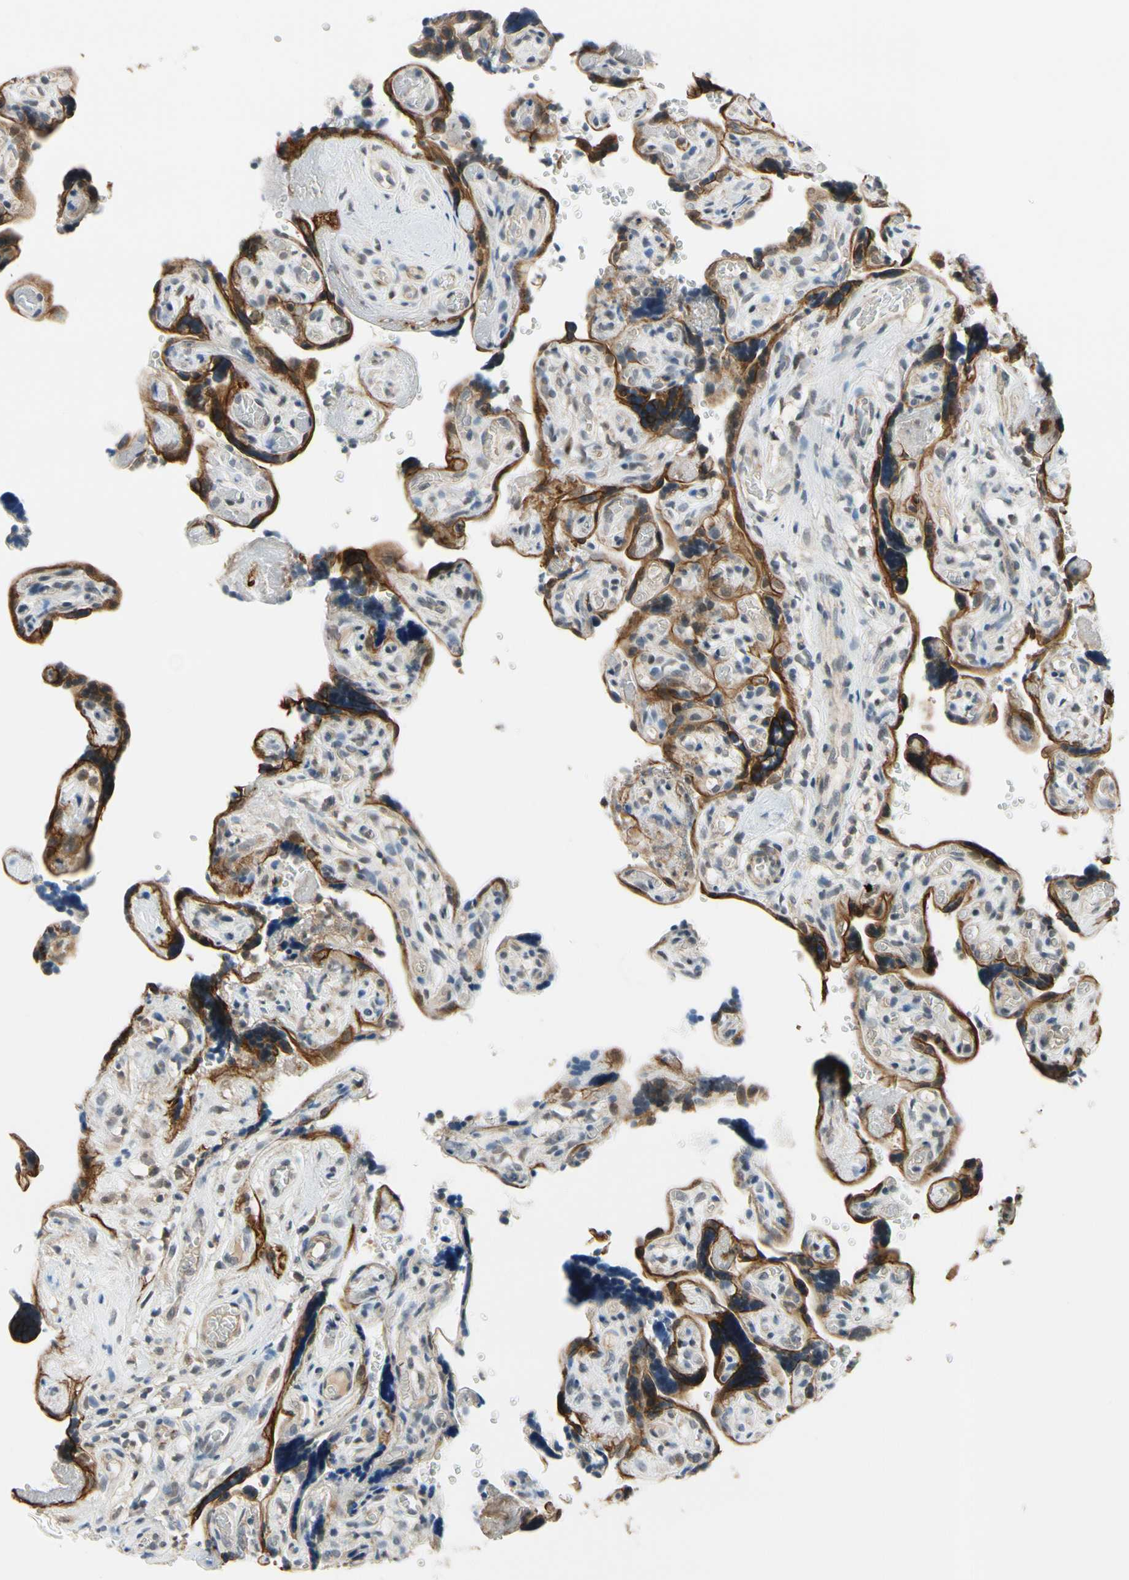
{"staining": {"intensity": "strong", "quantity": ">75%", "location": "cytoplasmic/membranous"}, "tissue": "placenta", "cell_type": "Trophoblastic cells", "image_type": "normal", "snomed": [{"axis": "morphology", "description": "Normal tissue, NOS"}, {"axis": "topography", "description": "Placenta"}], "caption": "High-power microscopy captured an immunohistochemistry (IHC) photomicrograph of unremarkable placenta, revealing strong cytoplasmic/membranous positivity in about >75% of trophoblastic cells. Ihc stains the protein in brown and the nuclei are stained blue.", "gene": "TAF12", "patient": {"sex": "female", "age": 30}}